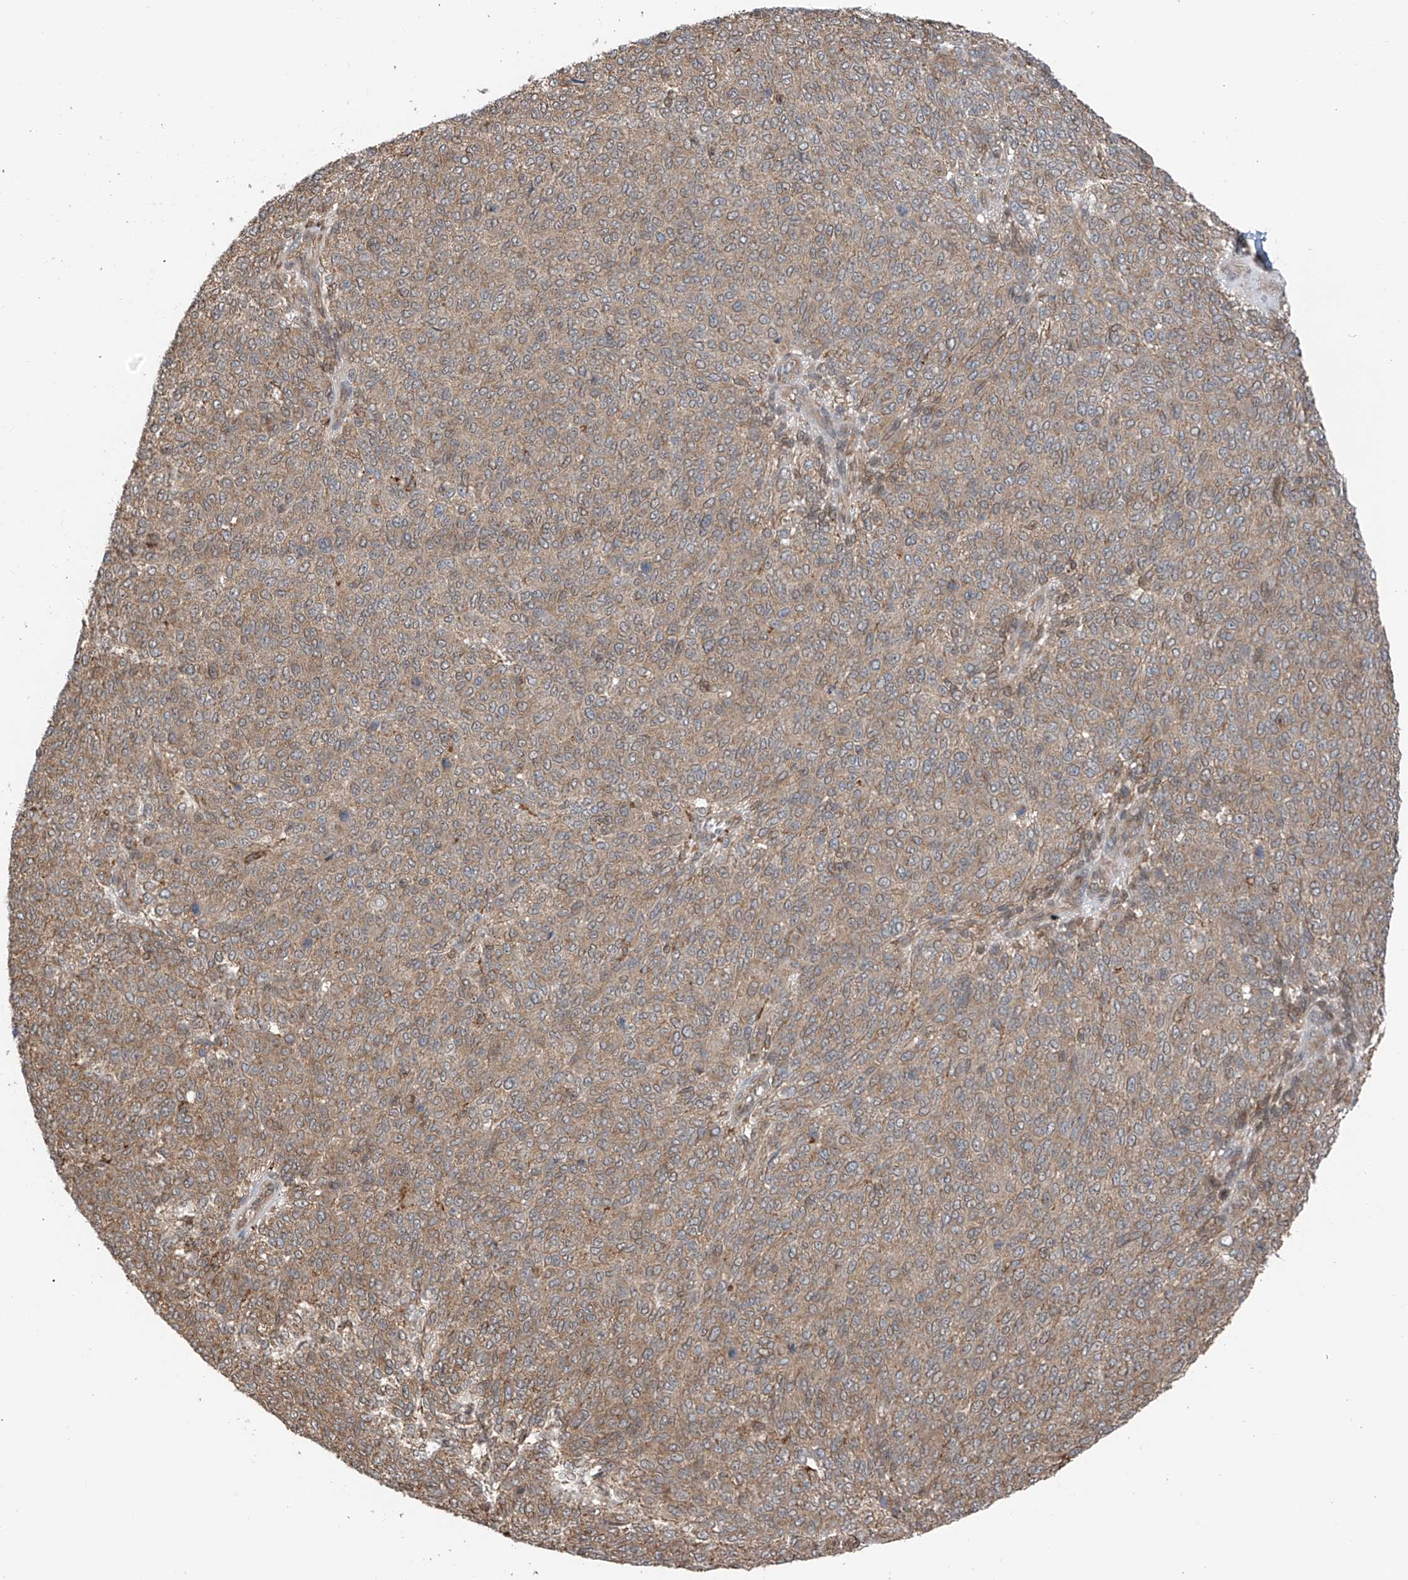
{"staining": {"intensity": "weak", "quantity": ">75%", "location": "cytoplasmic/membranous"}, "tissue": "melanoma", "cell_type": "Tumor cells", "image_type": "cancer", "snomed": [{"axis": "morphology", "description": "Malignant melanoma, NOS"}, {"axis": "topography", "description": "Skin"}], "caption": "Melanoma stained for a protein (brown) displays weak cytoplasmic/membranous positive expression in approximately >75% of tumor cells.", "gene": "ZNF189", "patient": {"sex": "male", "age": 49}}